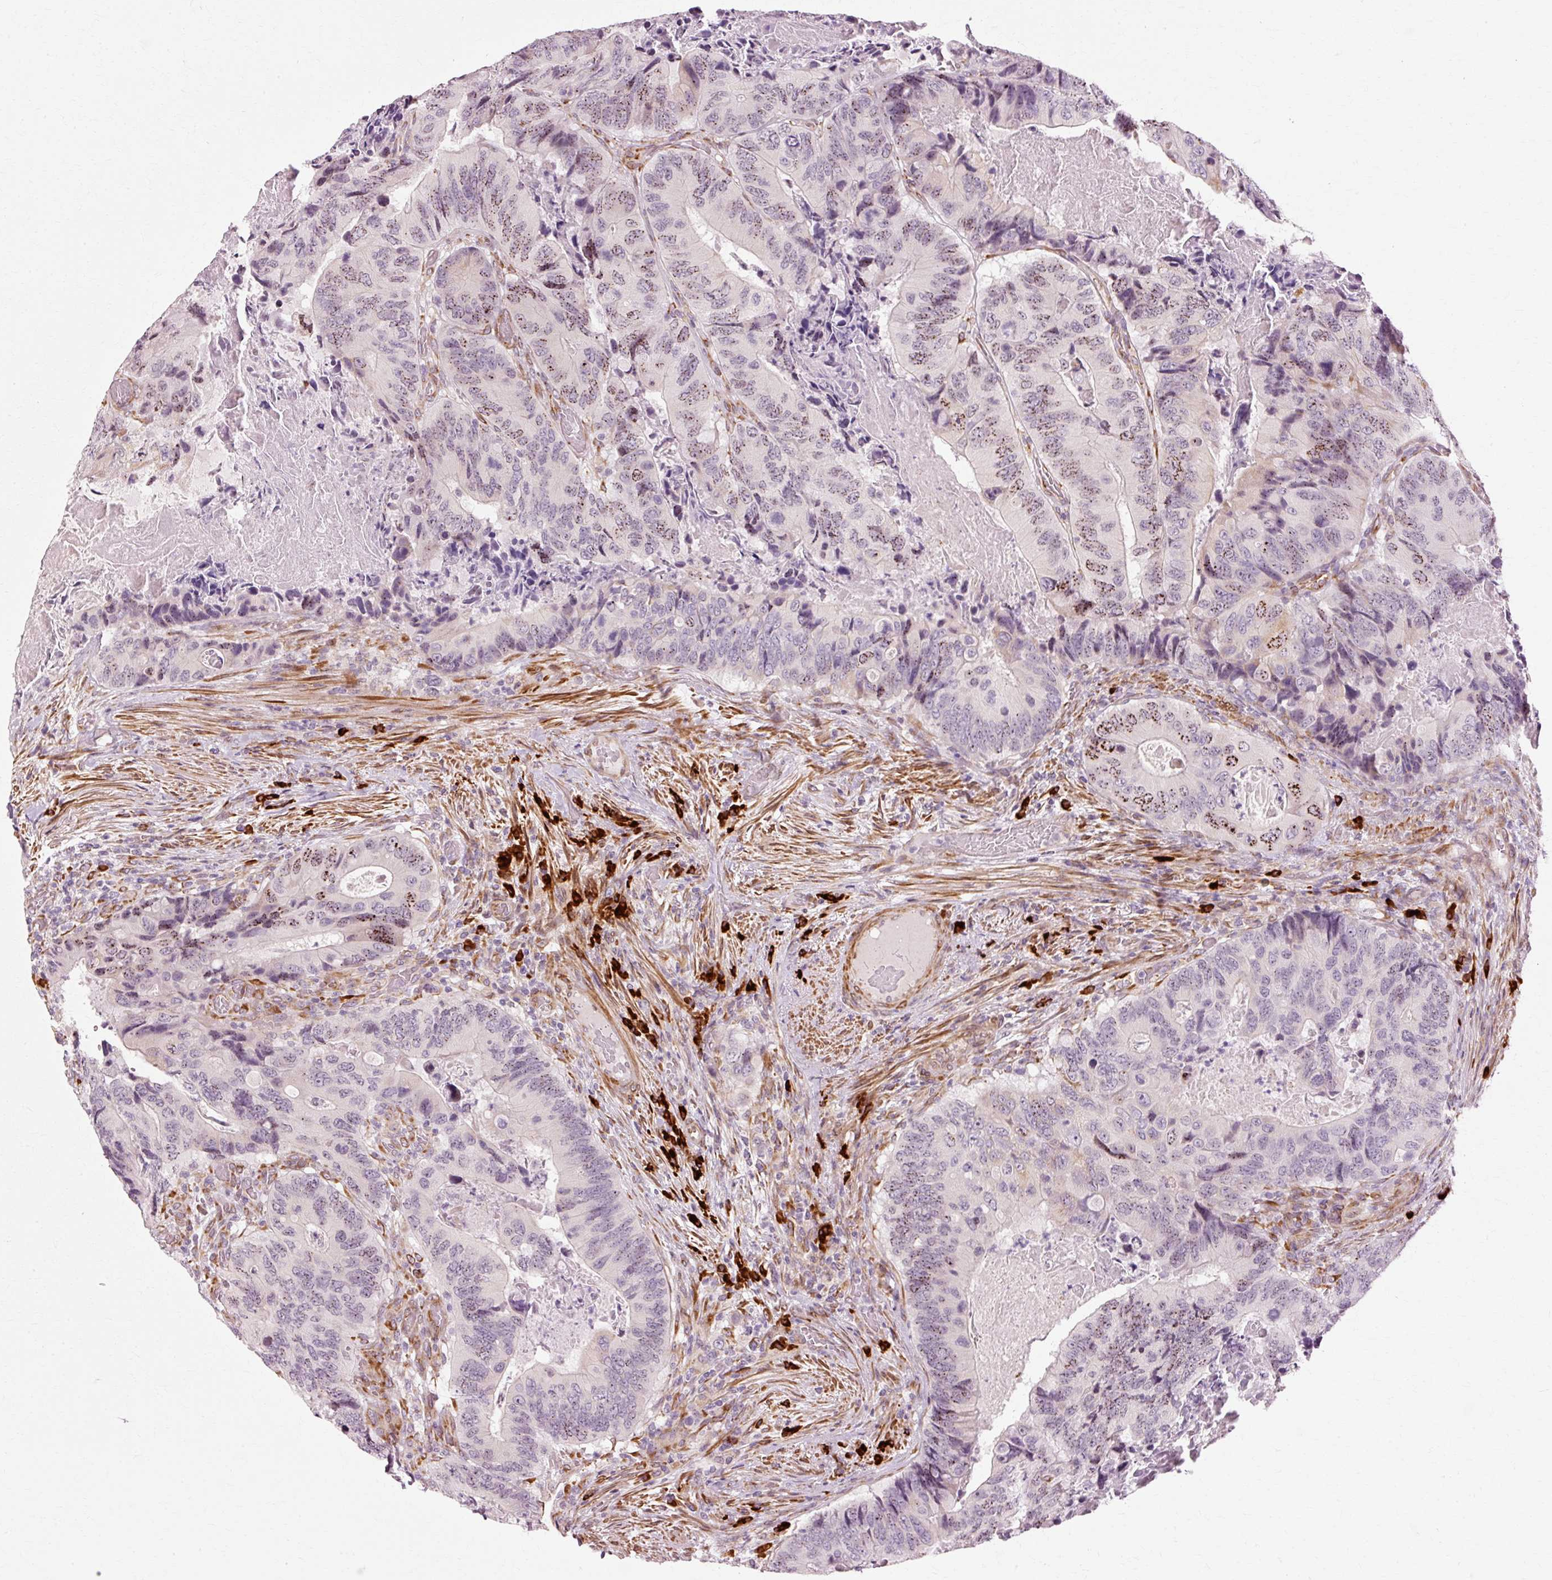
{"staining": {"intensity": "moderate", "quantity": "25%-75%", "location": "nuclear"}, "tissue": "colorectal cancer", "cell_type": "Tumor cells", "image_type": "cancer", "snomed": [{"axis": "morphology", "description": "Adenocarcinoma, NOS"}, {"axis": "topography", "description": "Colon"}], "caption": "The photomicrograph reveals staining of colorectal cancer, revealing moderate nuclear protein positivity (brown color) within tumor cells.", "gene": "RGPD5", "patient": {"sex": "male", "age": 84}}